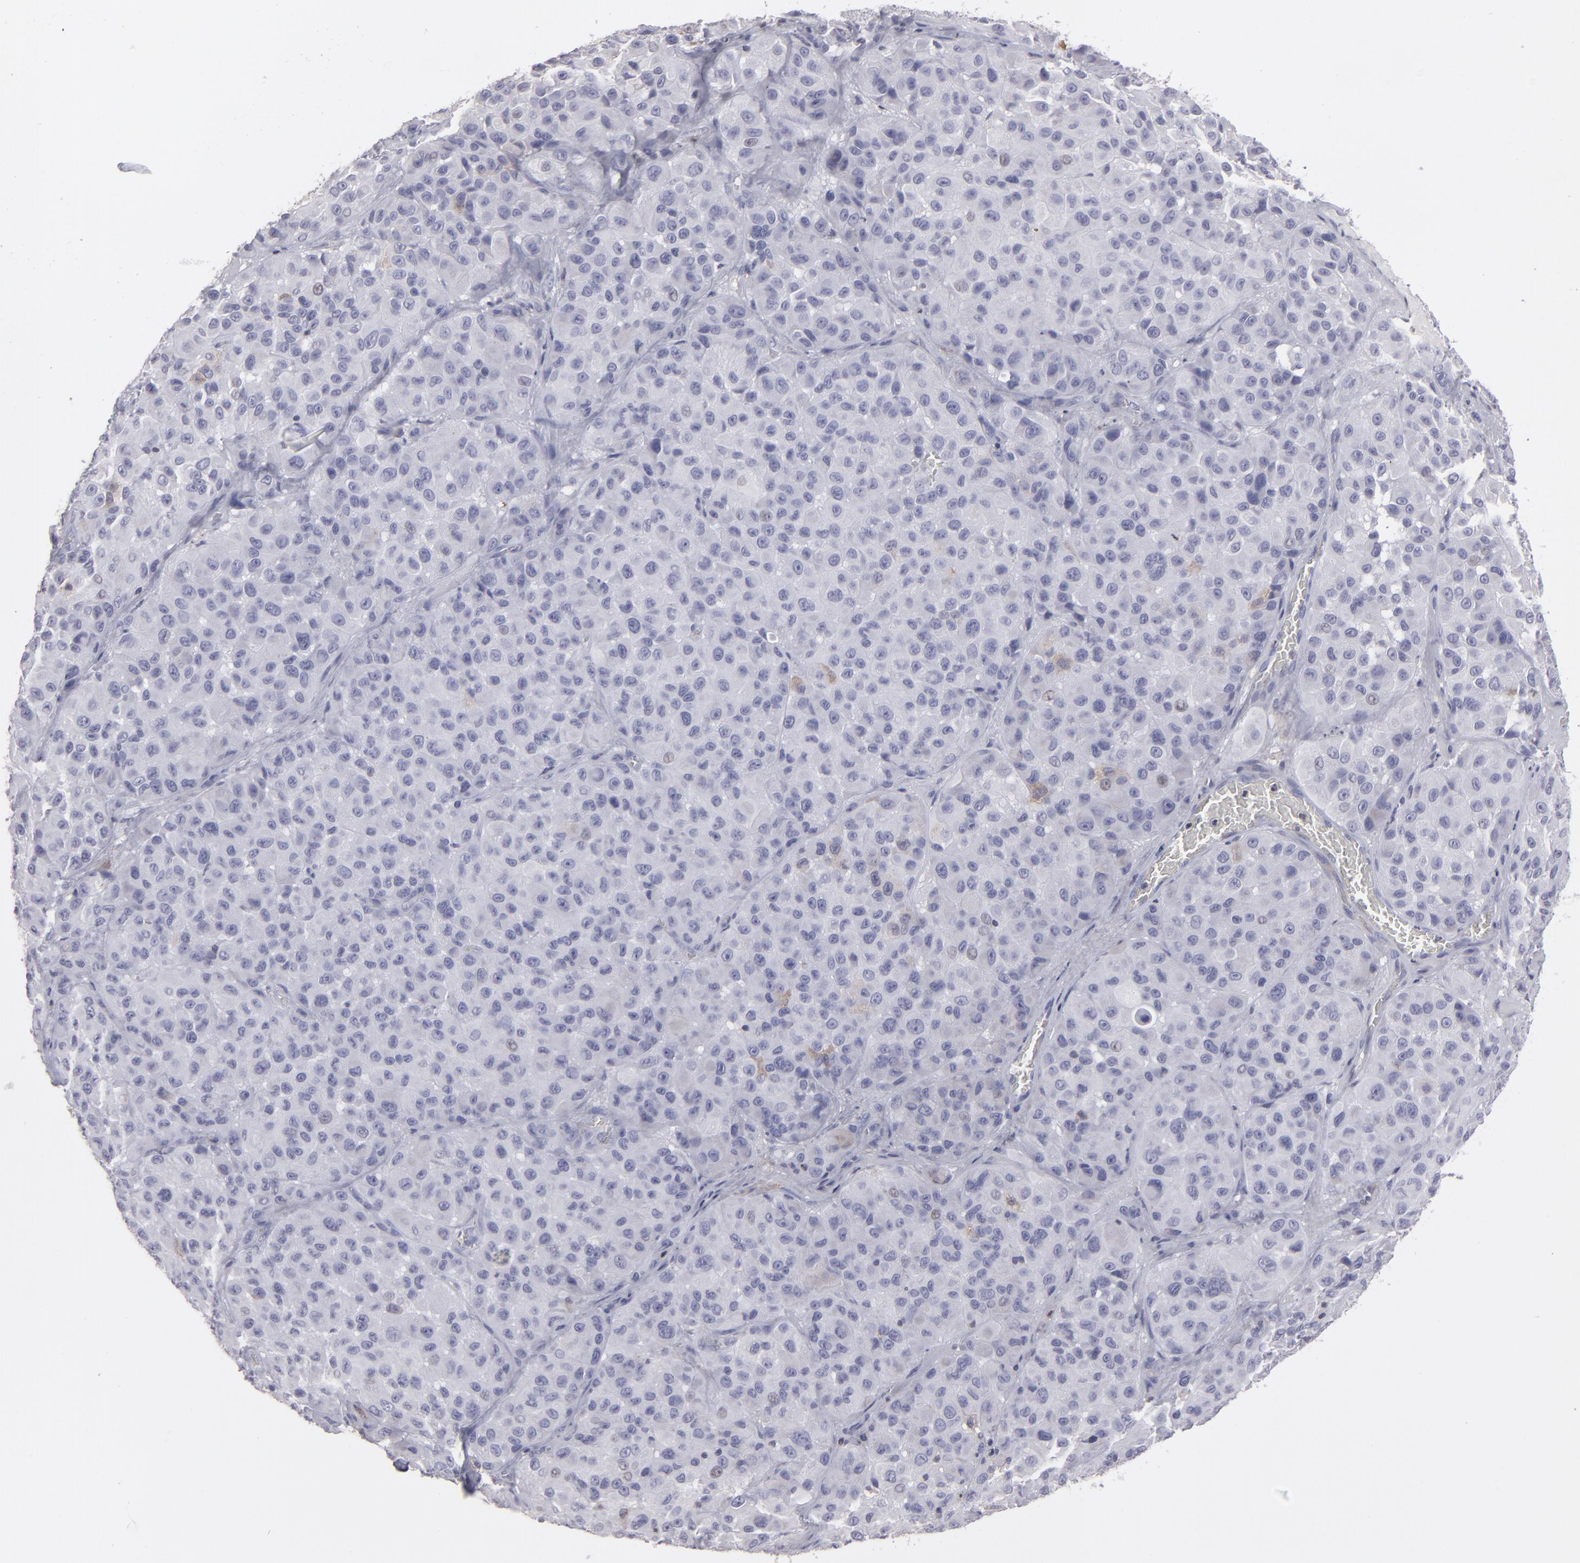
{"staining": {"intensity": "weak", "quantity": "<25%", "location": "cytoplasmic/membranous"}, "tissue": "melanoma", "cell_type": "Tumor cells", "image_type": "cancer", "snomed": [{"axis": "morphology", "description": "Malignant melanoma, NOS"}, {"axis": "topography", "description": "Skin"}], "caption": "A photomicrograph of human melanoma is negative for staining in tumor cells.", "gene": "SEMA3G", "patient": {"sex": "female", "age": 21}}